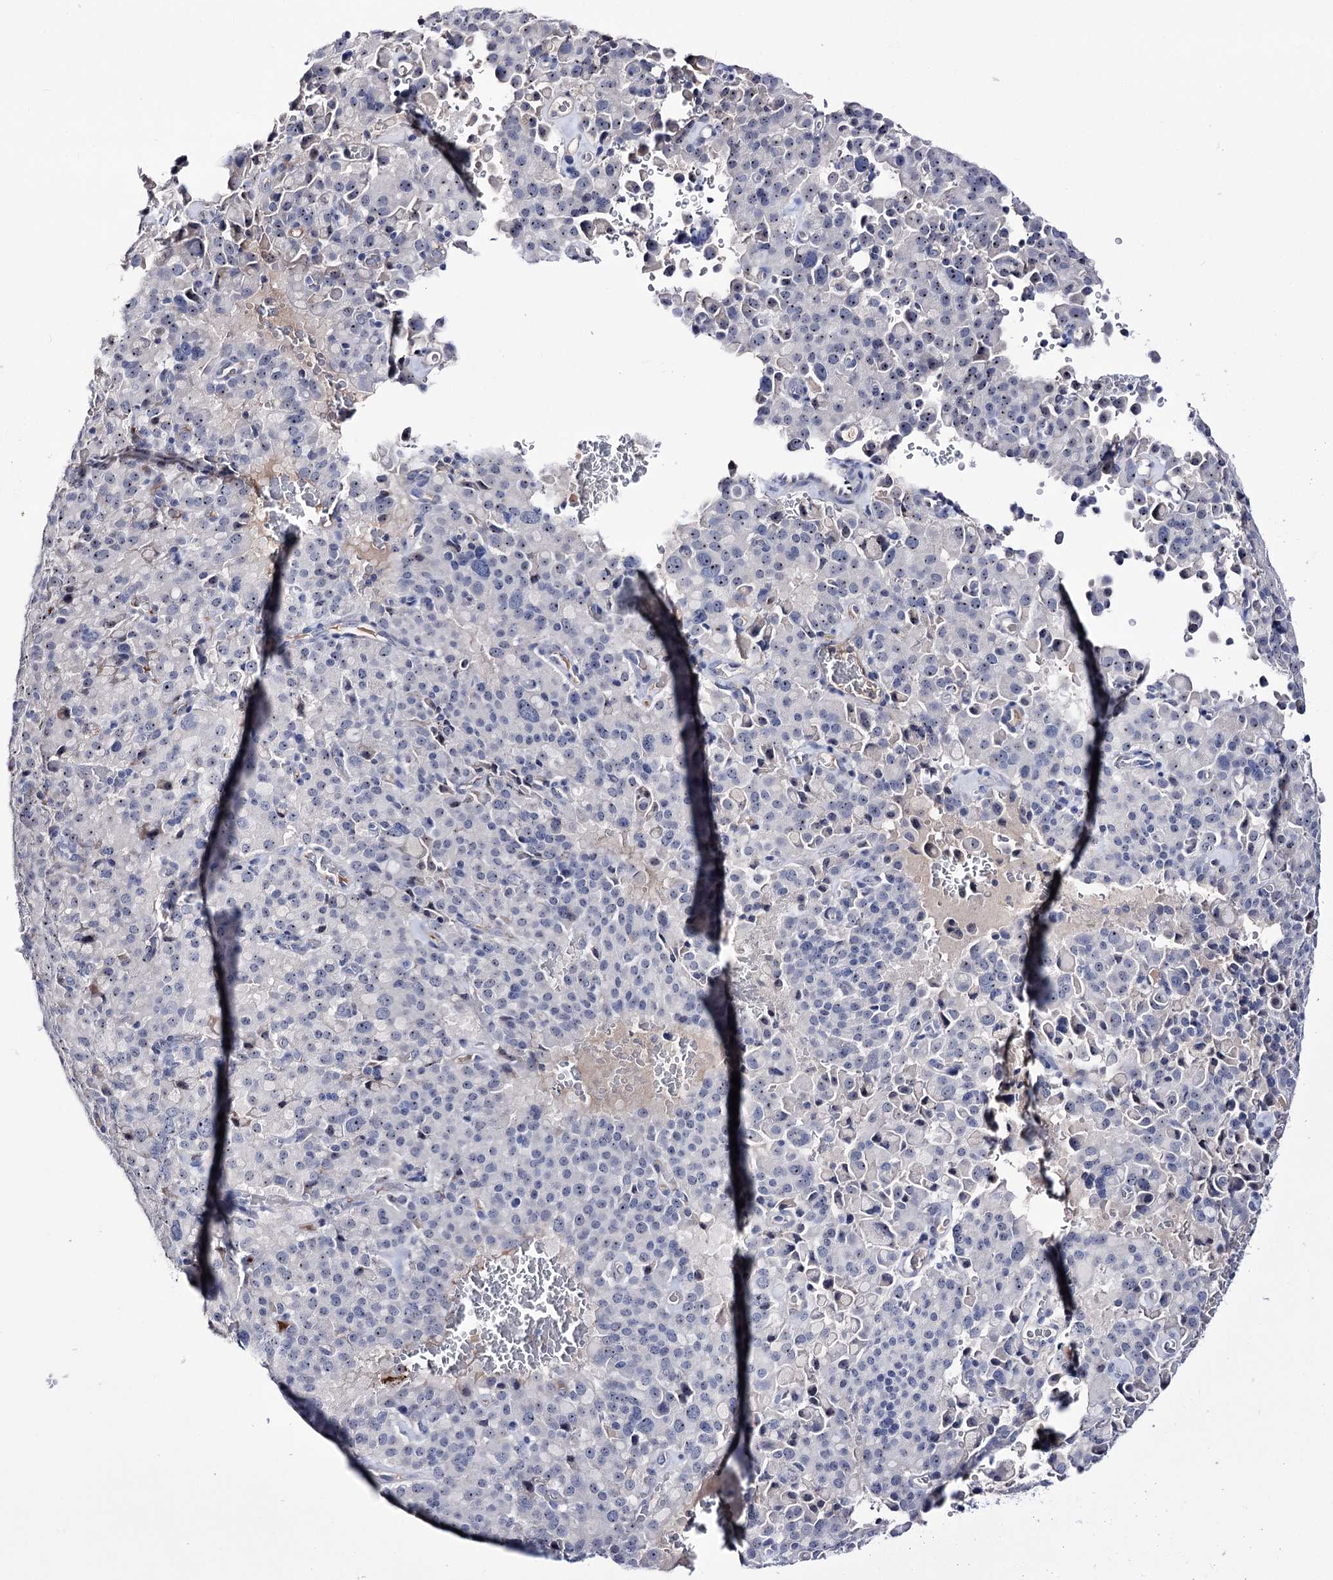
{"staining": {"intensity": "moderate", "quantity": "<25%", "location": "nuclear"}, "tissue": "pancreatic cancer", "cell_type": "Tumor cells", "image_type": "cancer", "snomed": [{"axis": "morphology", "description": "Adenocarcinoma, NOS"}, {"axis": "topography", "description": "Pancreas"}], "caption": "This histopathology image exhibits IHC staining of pancreatic cancer, with low moderate nuclear positivity in about <25% of tumor cells.", "gene": "PCGF5", "patient": {"sex": "male", "age": 65}}